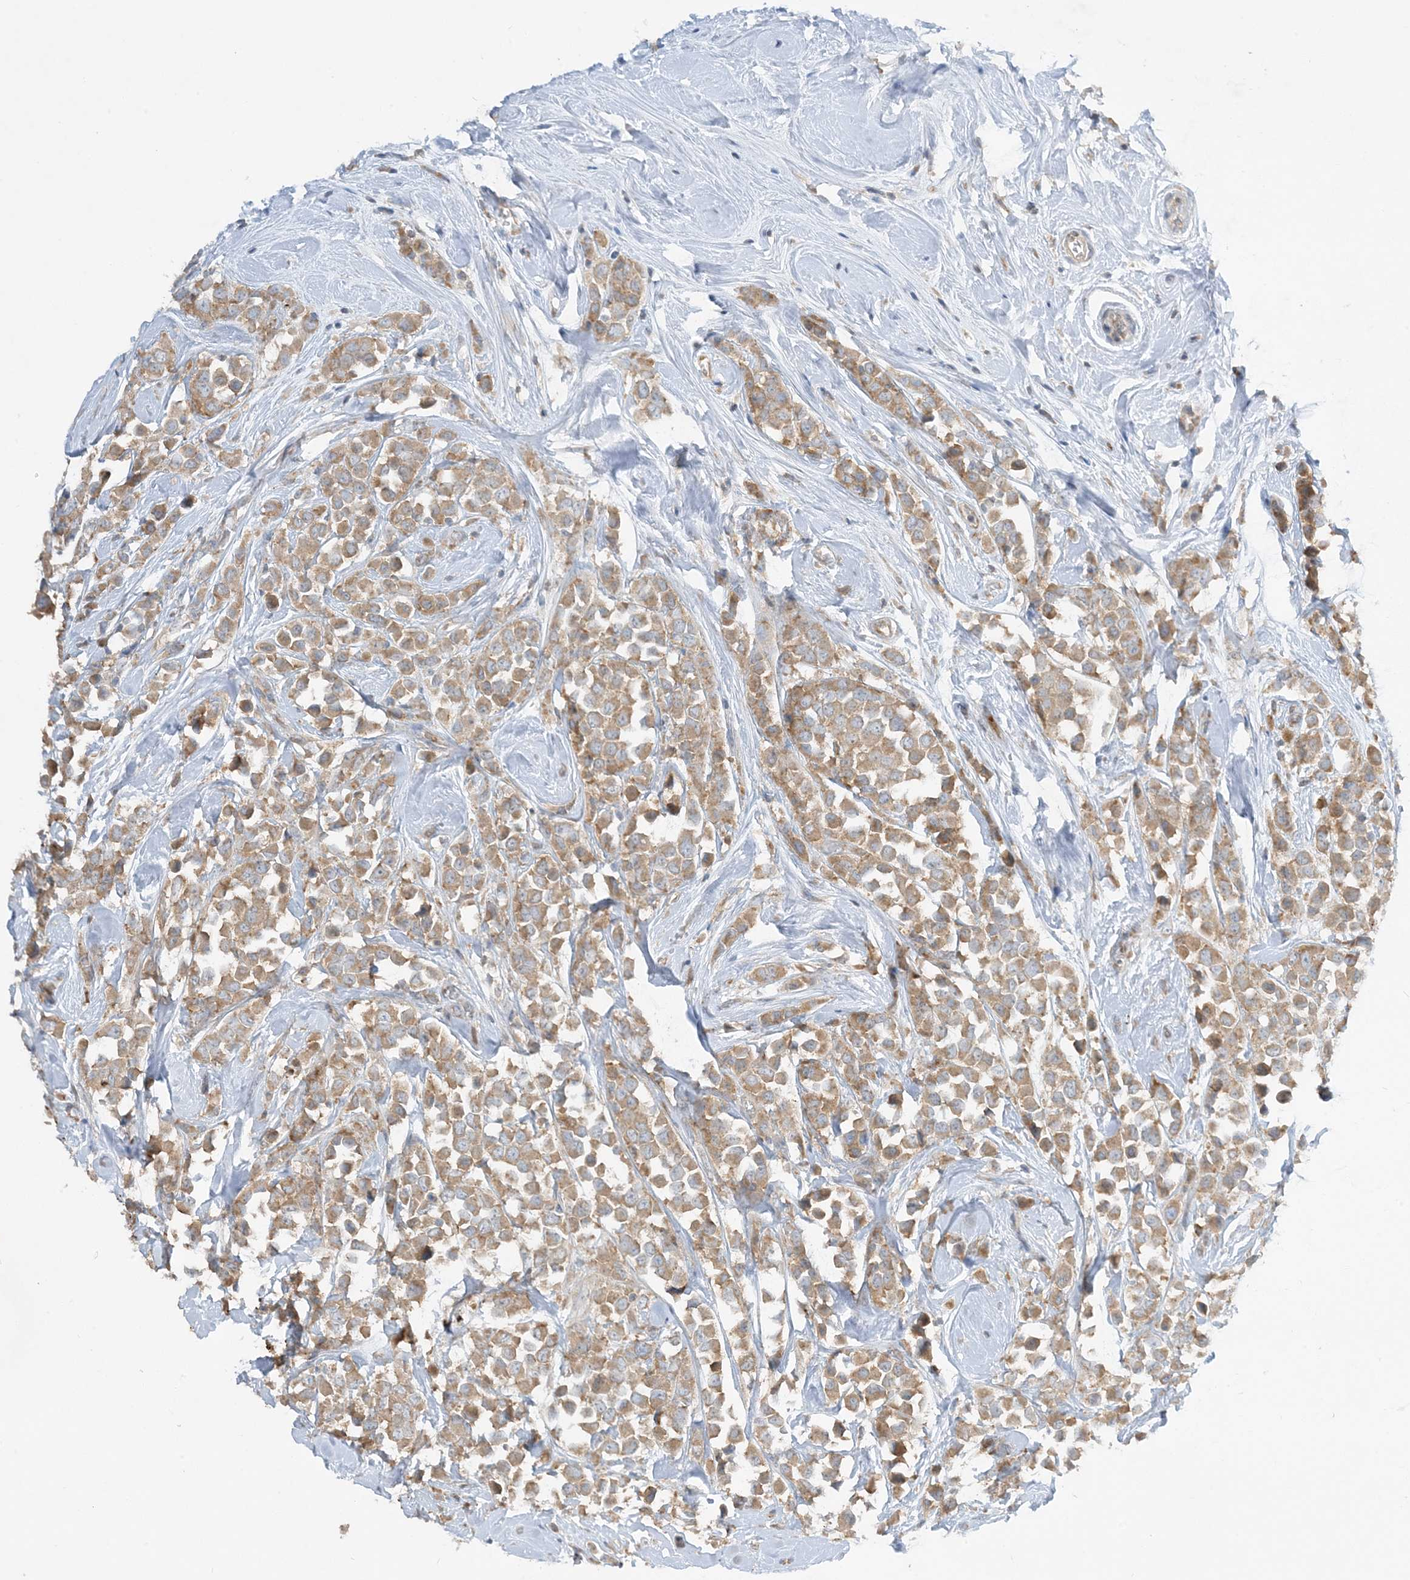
{"staining": {"intensity": "moderate", "quantity": ">75%", "location": "cytoplasmic/membranous"}, "tissue": "breast cancer", "cell_type": "Tumor cells", "image_type": "cancer", "snomed": [{"axis": "morphology", "description": "Duct carcinoma"}, {"axis": "topography", "description": "Breast"}], "caption": "Brown immunohistochemical staining in breast cancer (intraductal carcinoma) reveals moderate cytoplasmic/membranous staining in approximately >75% of tumor cells.", "gene": "RPP40", "patient": {"sex": "female", "age": 61}}